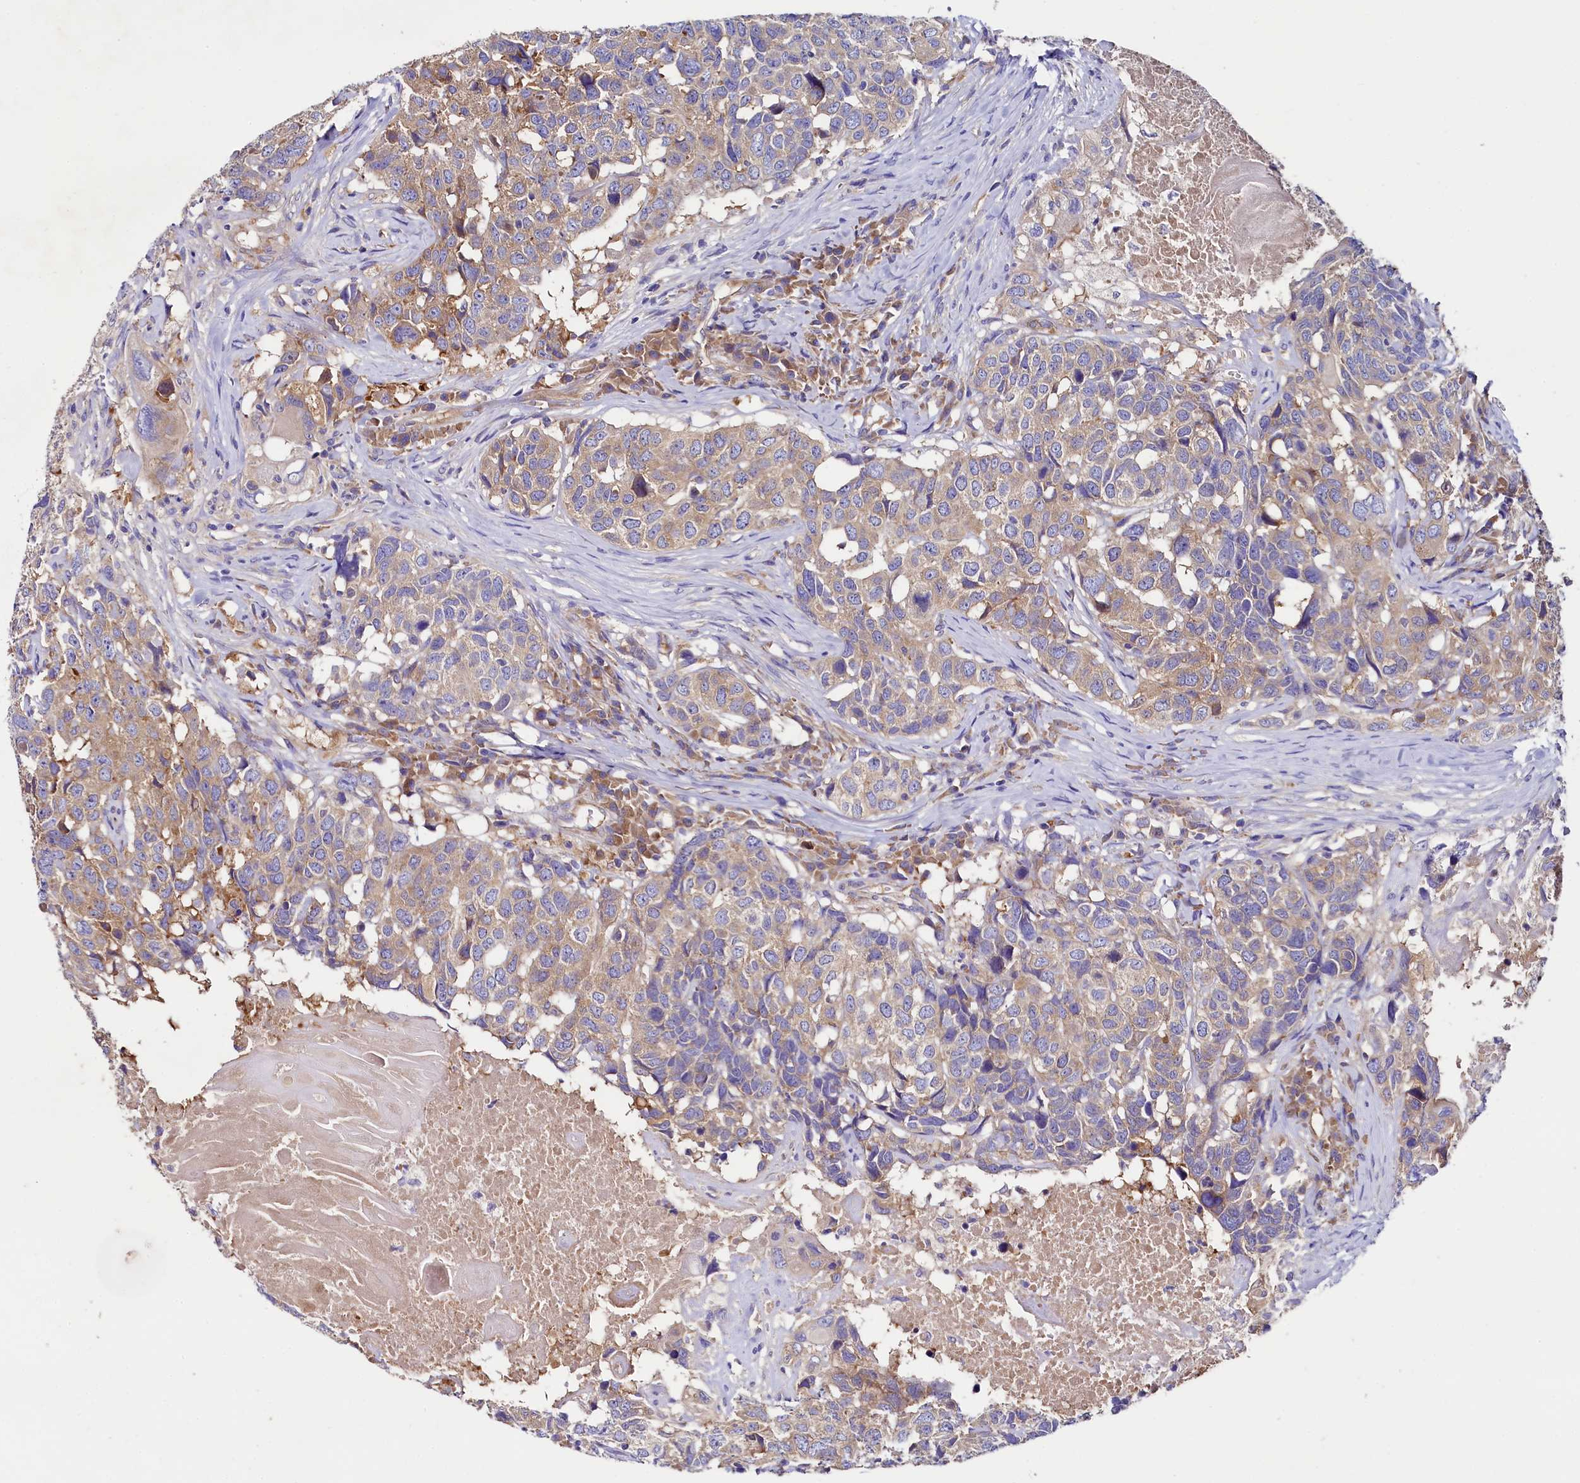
{"staining": {"intensity": "moderate", "quantity": "25%-75%", "location": "cytoplasmic/membranous"}, "tissue": "head and neck cancer", "cell_type": "Tumor cells", "image_type": "cancer", "snomed": [{"axis": "morphology", "description": "Squamous cell carcinoma, NOS"}, {"axis": "topography", "description": "Head-Neck"}], "caption": "Head and neck cancer tissue displays moderate cytoplasmic/membranous positivity in about 25%-75% of tumor cells", "gene": "QARS1", "patient": {"sex": "male", "age": 66}}